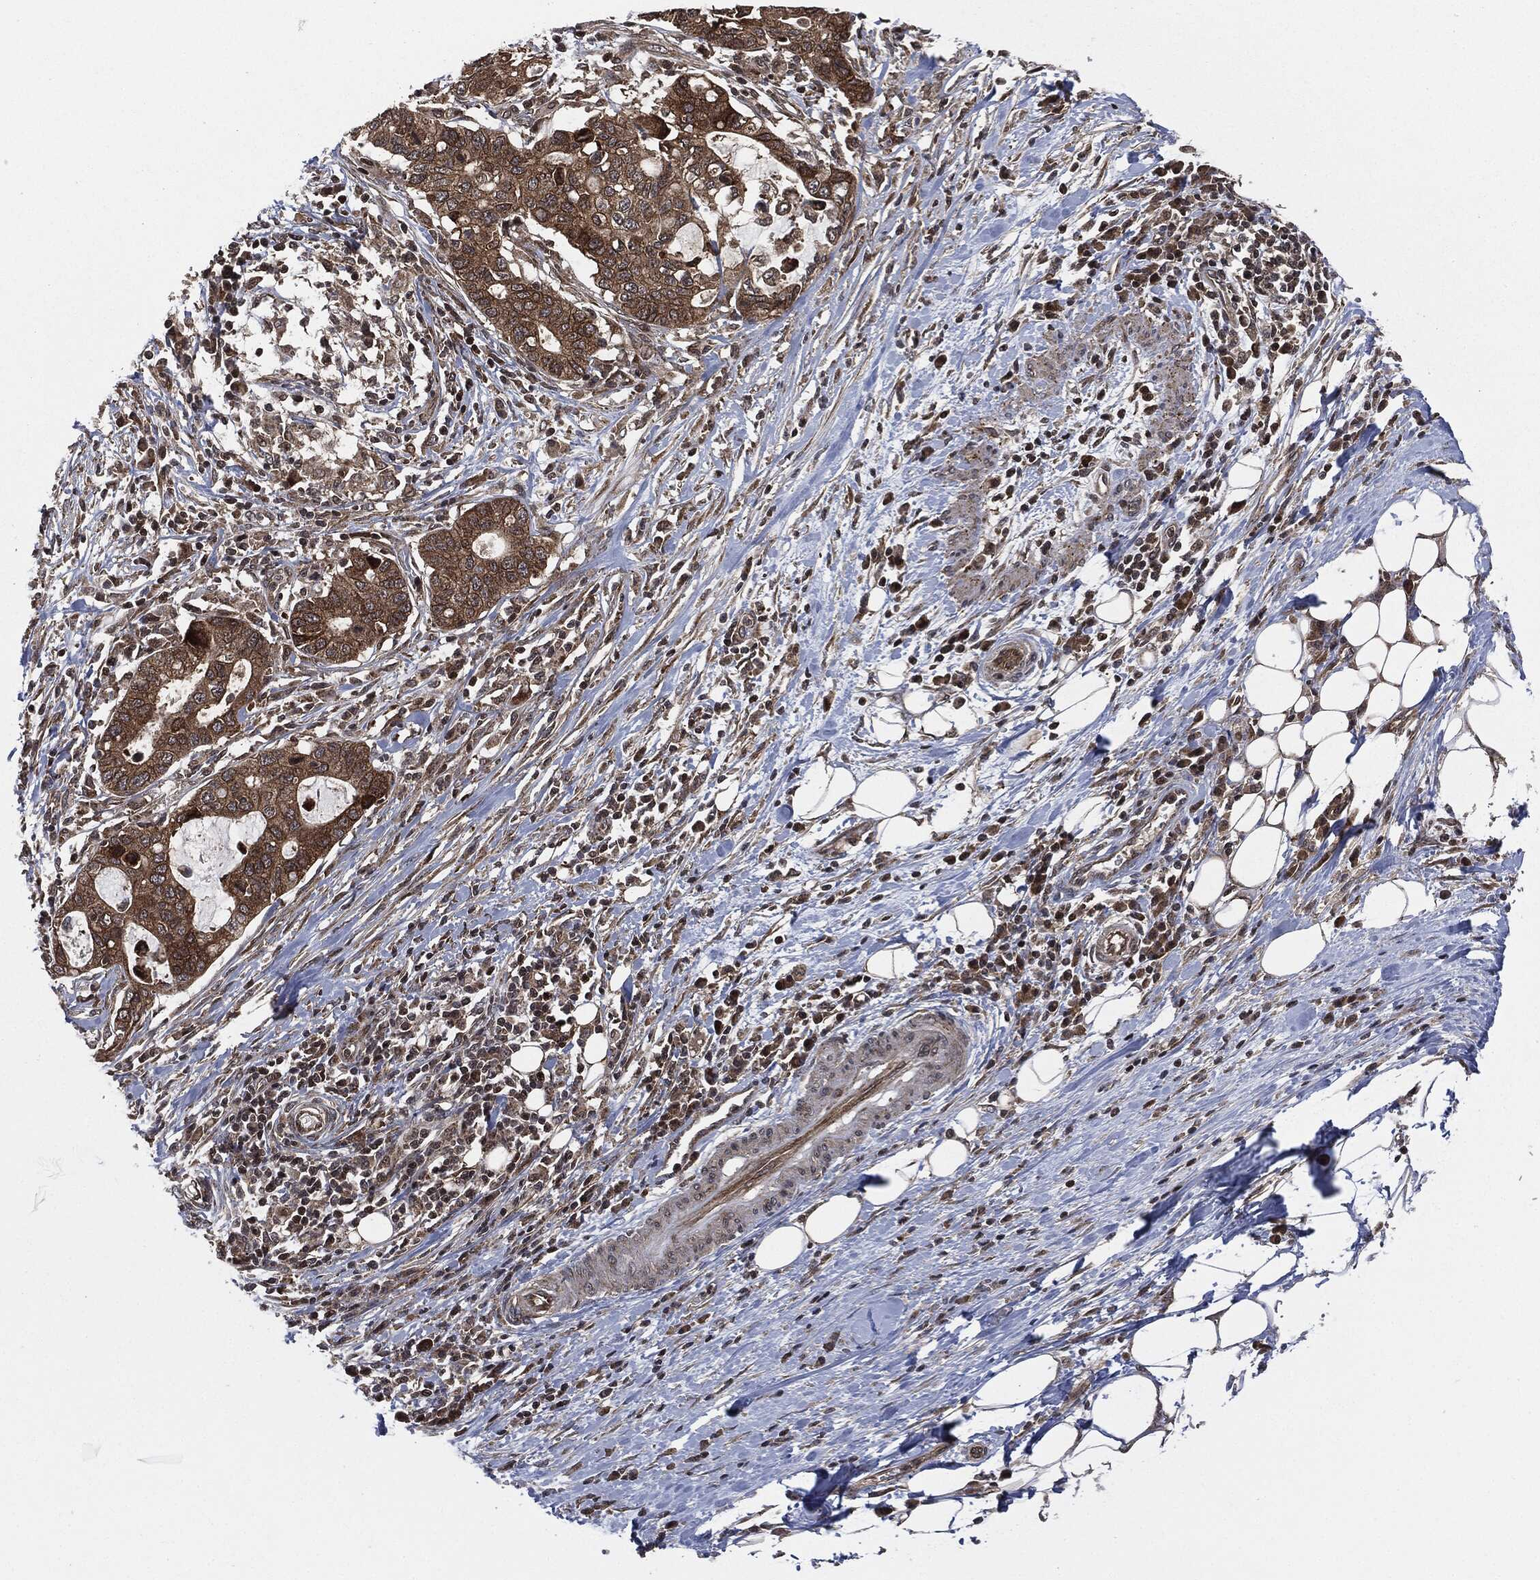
{"staining": {"intensity": "moderate", "quantity": ">75%", "location": "cytoplasmic/membranous"}, "tissue": "stomach cancer", "cell_type": "Tumor cells", "image_type": "cancer", "snomed": [{"axis": "morphology", "description": "Adenocarcinoma, NOS"}, {"axis": "topography", "description": "Stomach"}], "caption": "An immunohistochemistry histopathology image of neoplastic tissue is shown. Protein staining in brown highlights moderate cytoplasmic/membranous positivity in stomach adenocarcinoma within tumor cells. Immunohistochemistry (ihc) stains the protein in brown and the nuclei are stained blue.", "gene": "HRAS", "patient": {"sex": "male", "age": 54}}